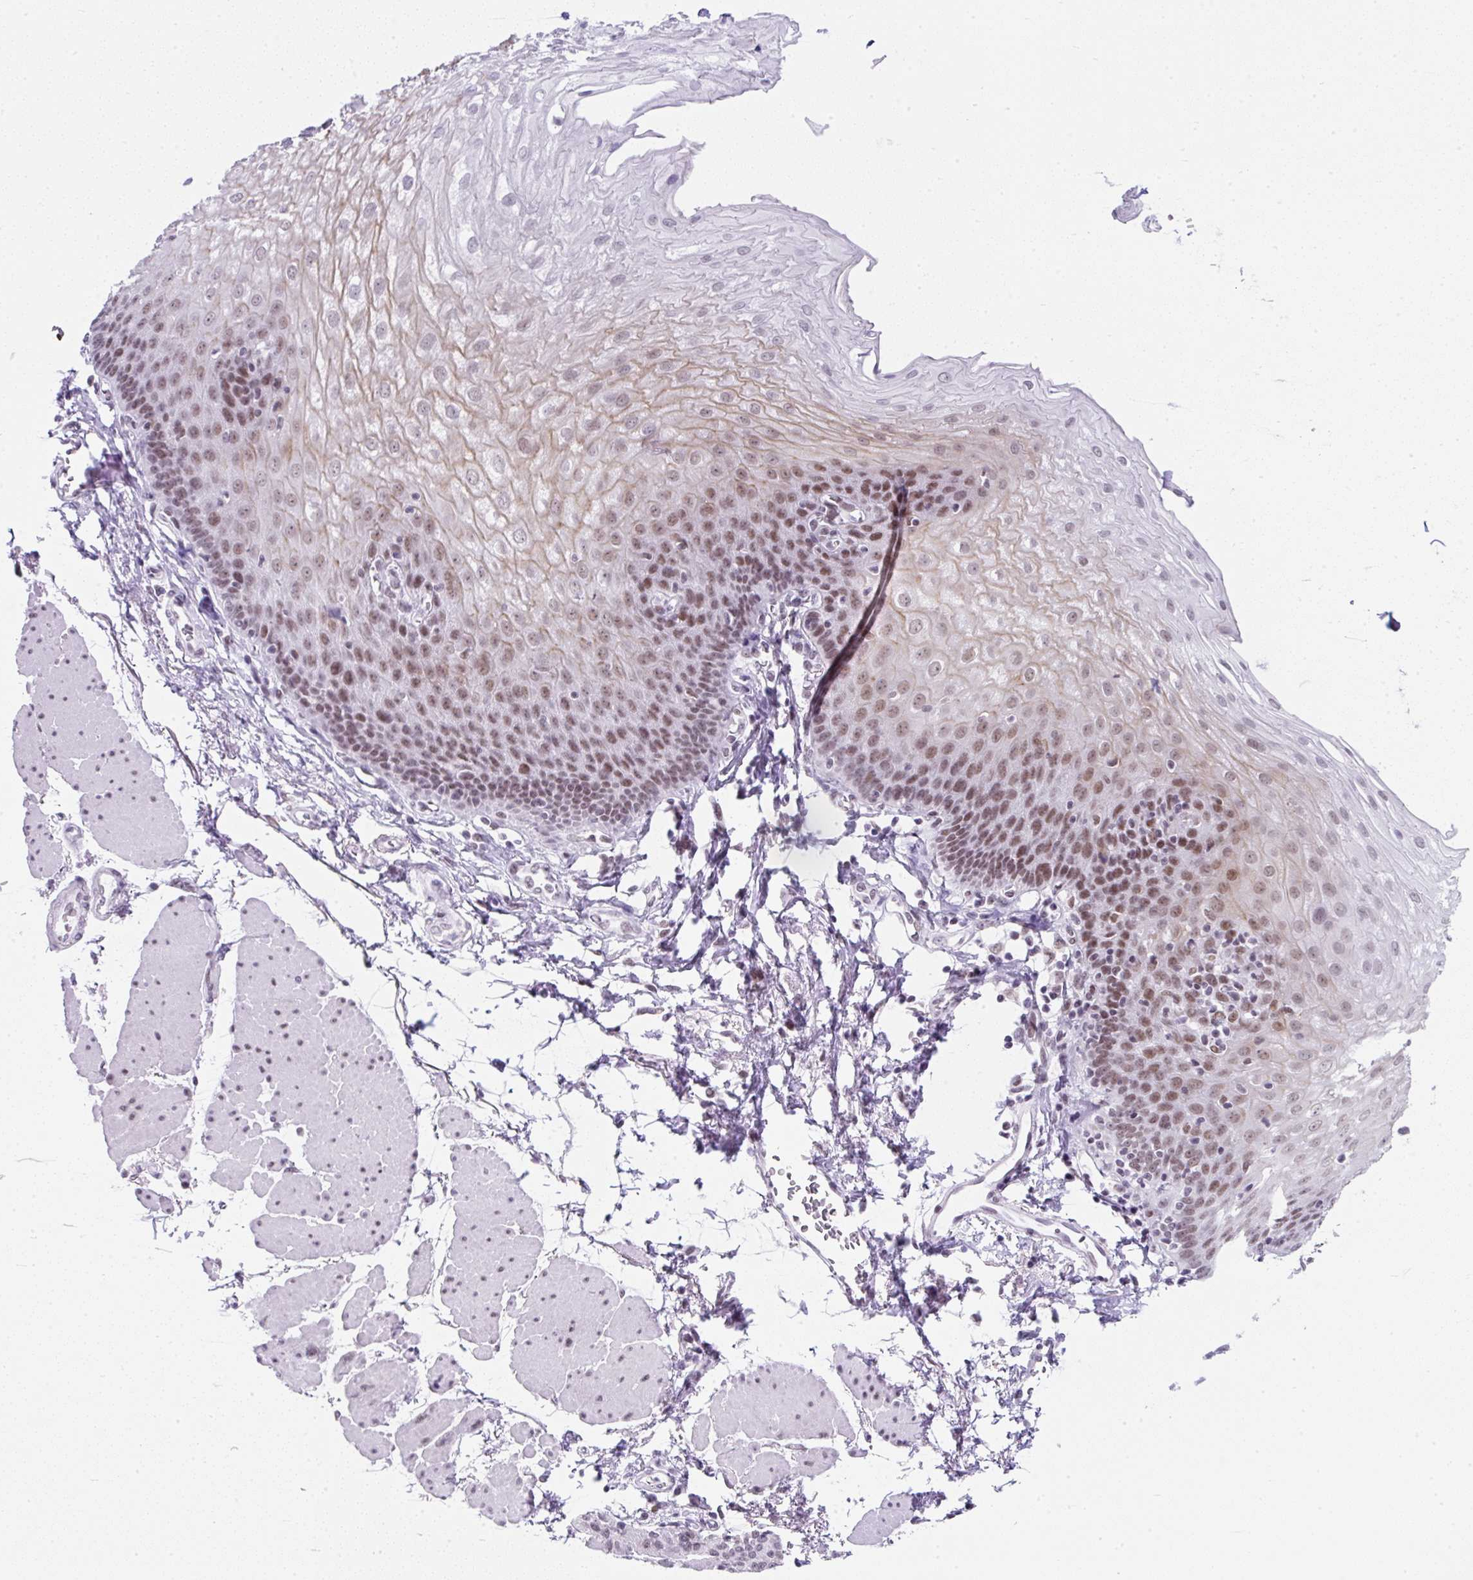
{"staining": {"intensity": "moderate", "quantity": "25%-75%", "location": "nuclear"}, "tissue": "esophagus", "cell_type": "Squamous epithelial cells", "image_type": "normal", "snomed": [{"axis": "morphology", "description": "Normal tissue, NOS"}, {"axis": "topography", "description": "Esophagus"}], "caption": "Benign esophagus shows moderate nuclear staining in about 25%-75% of squamous epithelial cells Ihc stains the protein of interest in brown and the nuclei are stained blue..", "gene": "PLCXD2", "patient": {"sex": "female", "age": 81}}